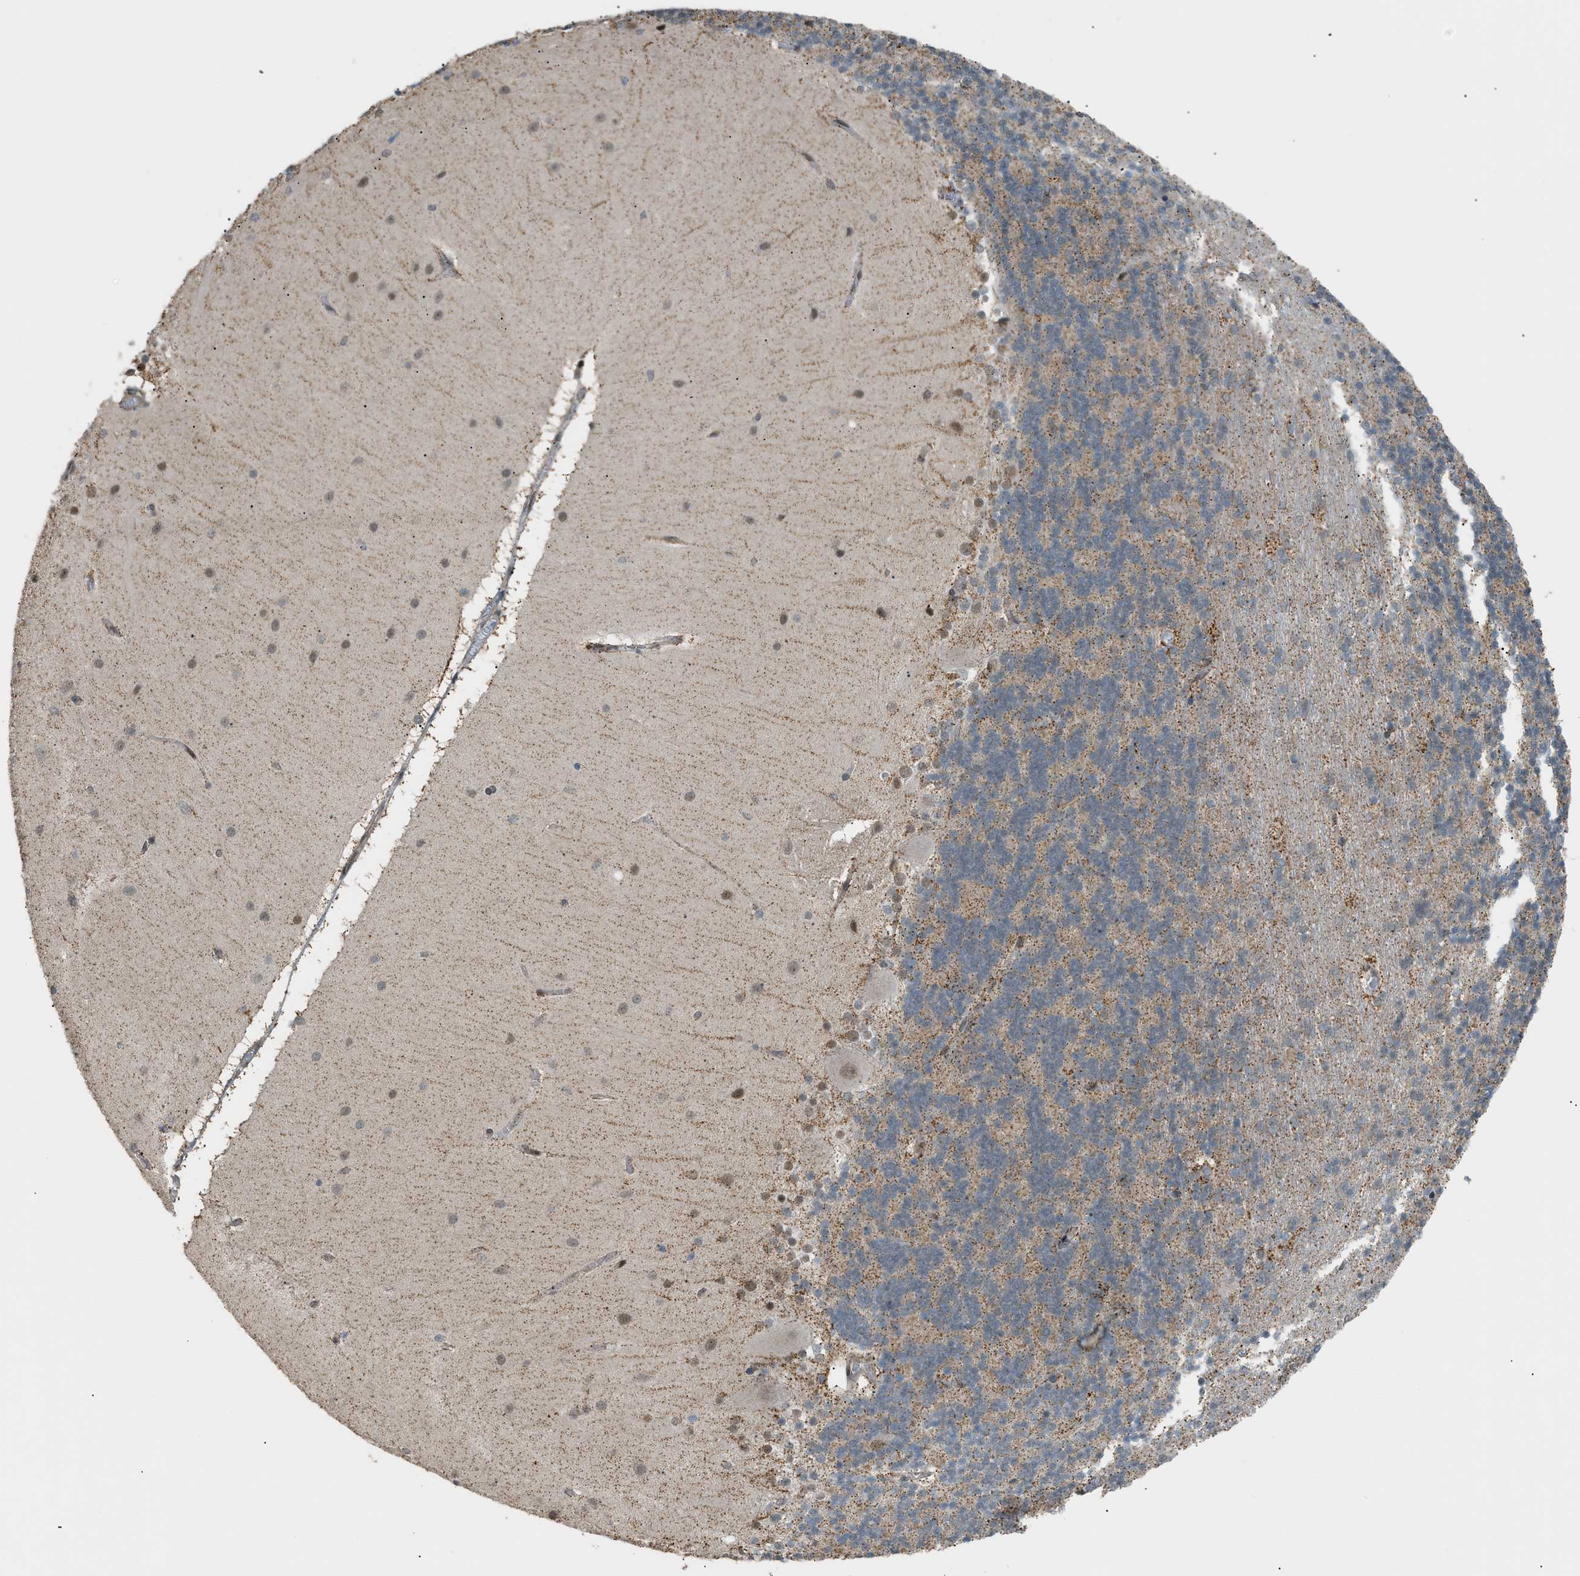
{"staining": {"intensity": "weak", "quantity": "25%-75%", "location": "cytoplasmic/membranous"}, "tissue": "cerebellum", "cell_type": "Cells in granular layer", "image_type": "normal", "snomed": [{"axis": "morphology", "description": "Normal tissue, NOS"}, {"axis": "topography", "description": "Cerebellum"}], "caption": "Cells in granular layer show low levels of weak cytoplasmic/membranous positivity in approximately 25%-75% of cells in benign cerebellum.", "gene": "CCDC186", "patient": {"sex": "female", "age": 54}}